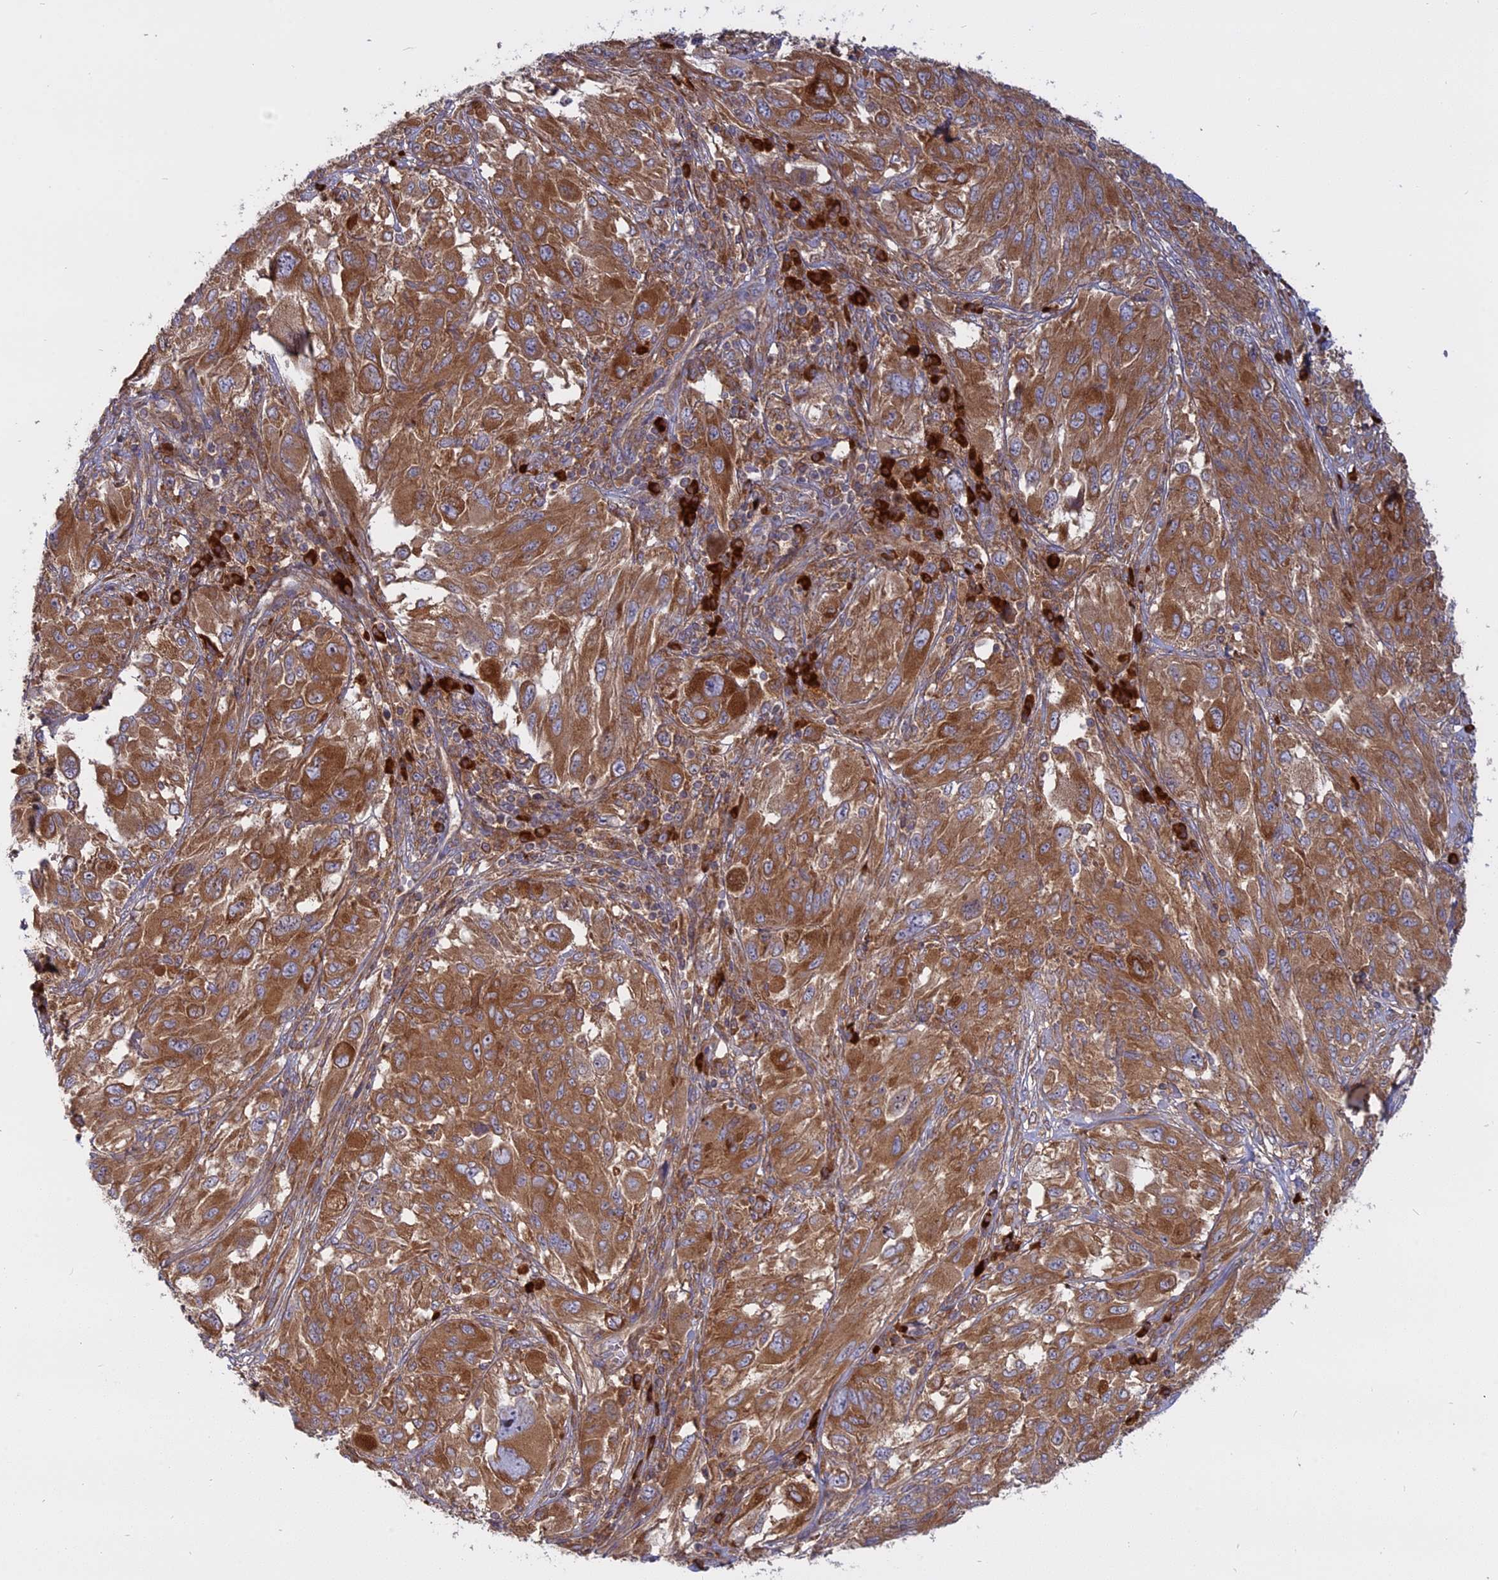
{"staining": {"intensity": "moderate", "quantity": ">75%", "location": "cytoplasmic/membranous"}, "tissue": "melanoma", "cell_type": "Tumor cells", "image_type": "cancer", "snomed": [{"axis": "morphology", "description": "Malignant melanoma, NOS"}, {"axis": "topography", "description": "Skin"}], "caption": "Protein staining of melanoma tissue shows moderate cytoplasmic/membranous positivity in approximately >75% of tumor cells. (DAB IHC, brown staining for protein, blue staining for nuclei).", "gene": "TMEM208", "patient": {"sex": "female", "age": 91}}